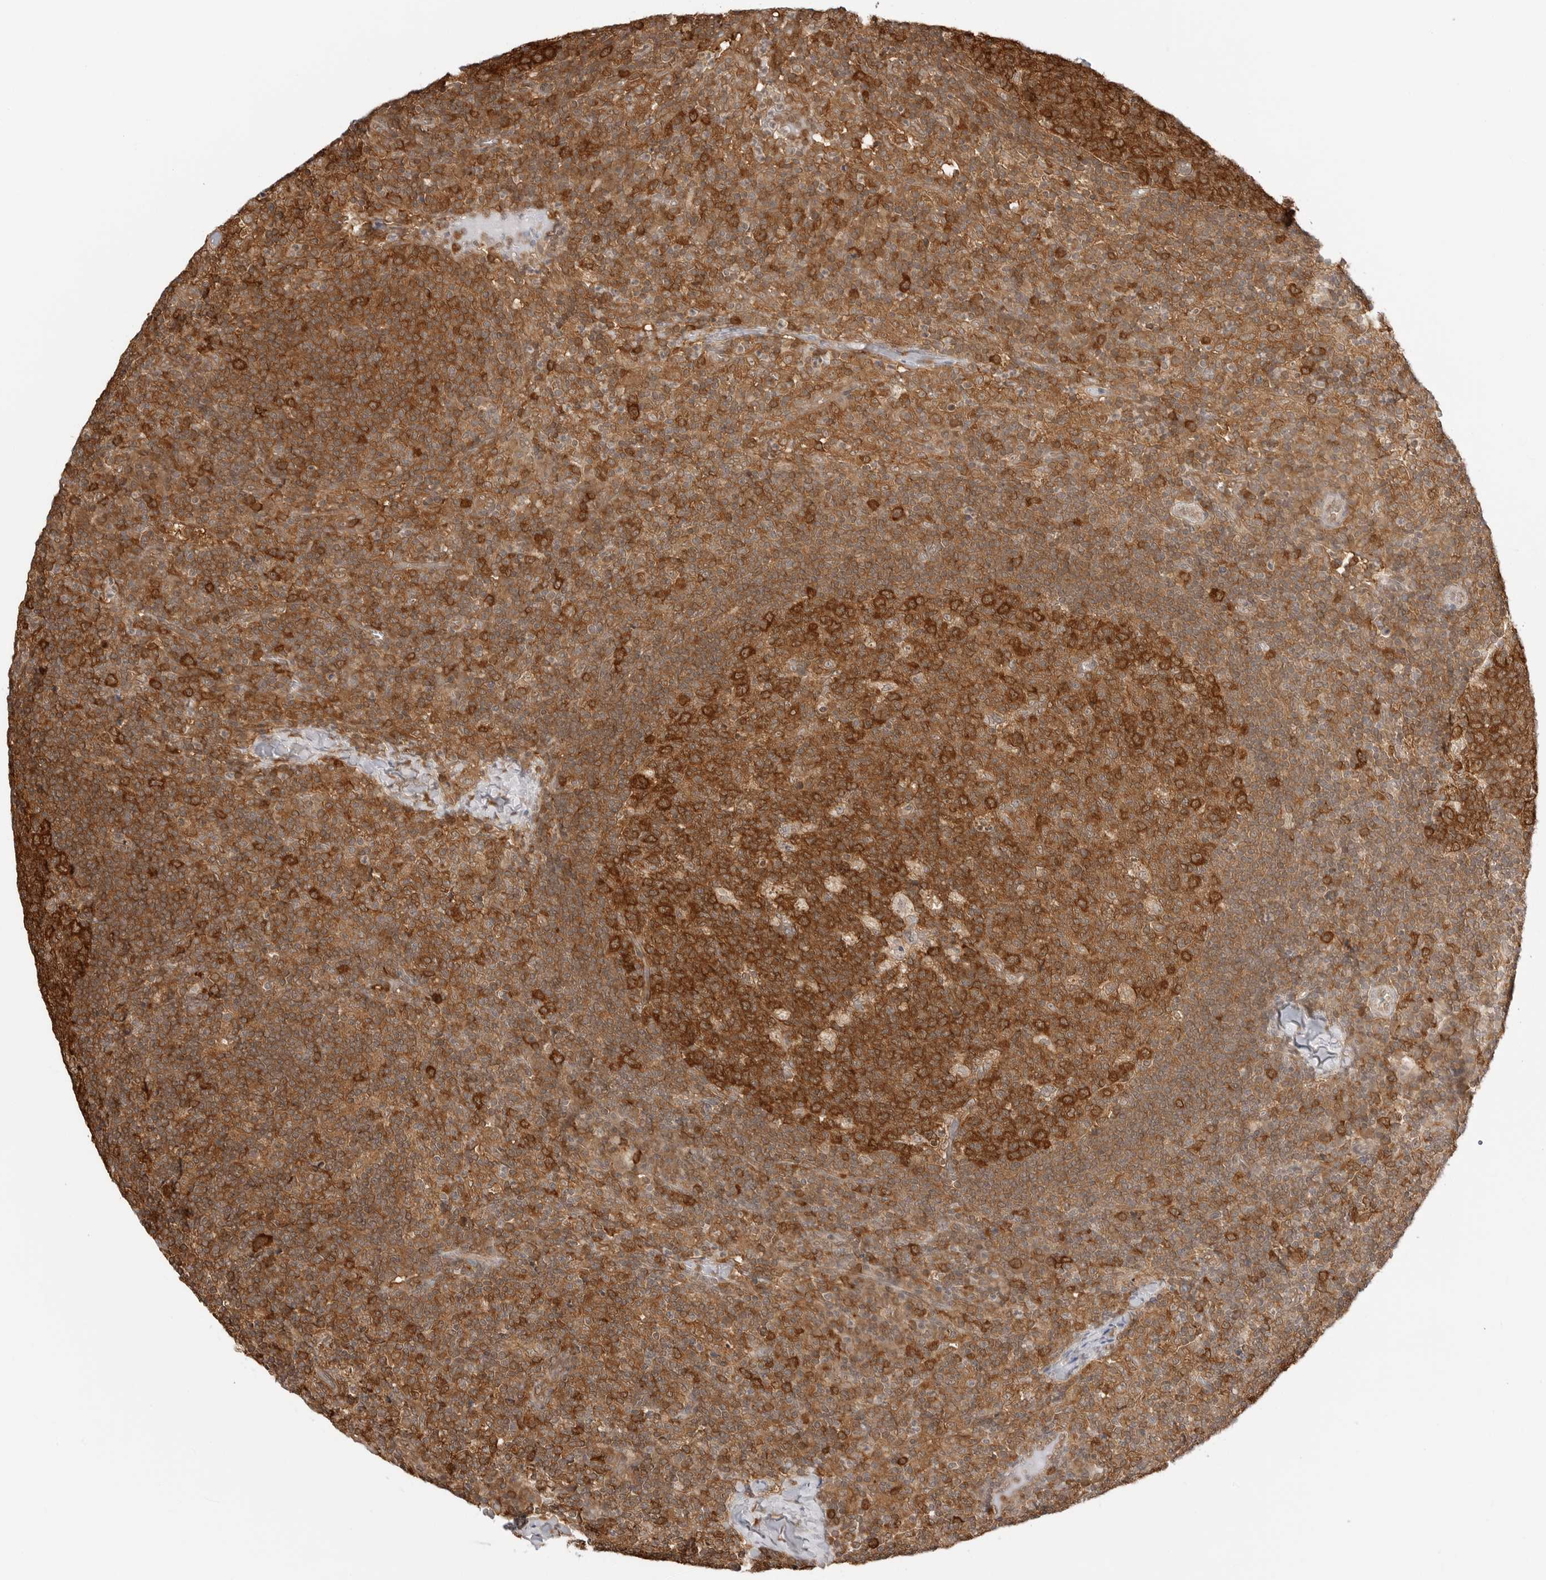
{"staining": {"intensity": "strong", "quantity": ">75%", "location": "cytoplasmic/membranous"}, "tissue": "lymph node", "cell_type": "Germinal center cells", "image_type": "normal", "snomed": [{"axis": "morphology", "description": "Normal tissue, NOS"}, {"axis": "morphology", "description": "Inflammation, NOS"}, {"axis": "topography", "description": "Lymph node"}], "caption": "Immunohistochemistry photomicrograph of benign lymph node stained for a protein (brown), which demonstrates high levels of strong cytoplasmic/membranous staining in about >75% of germinal center cells.", "gene": "NUDC", "patient": {"sex": "male", "age": 55}}